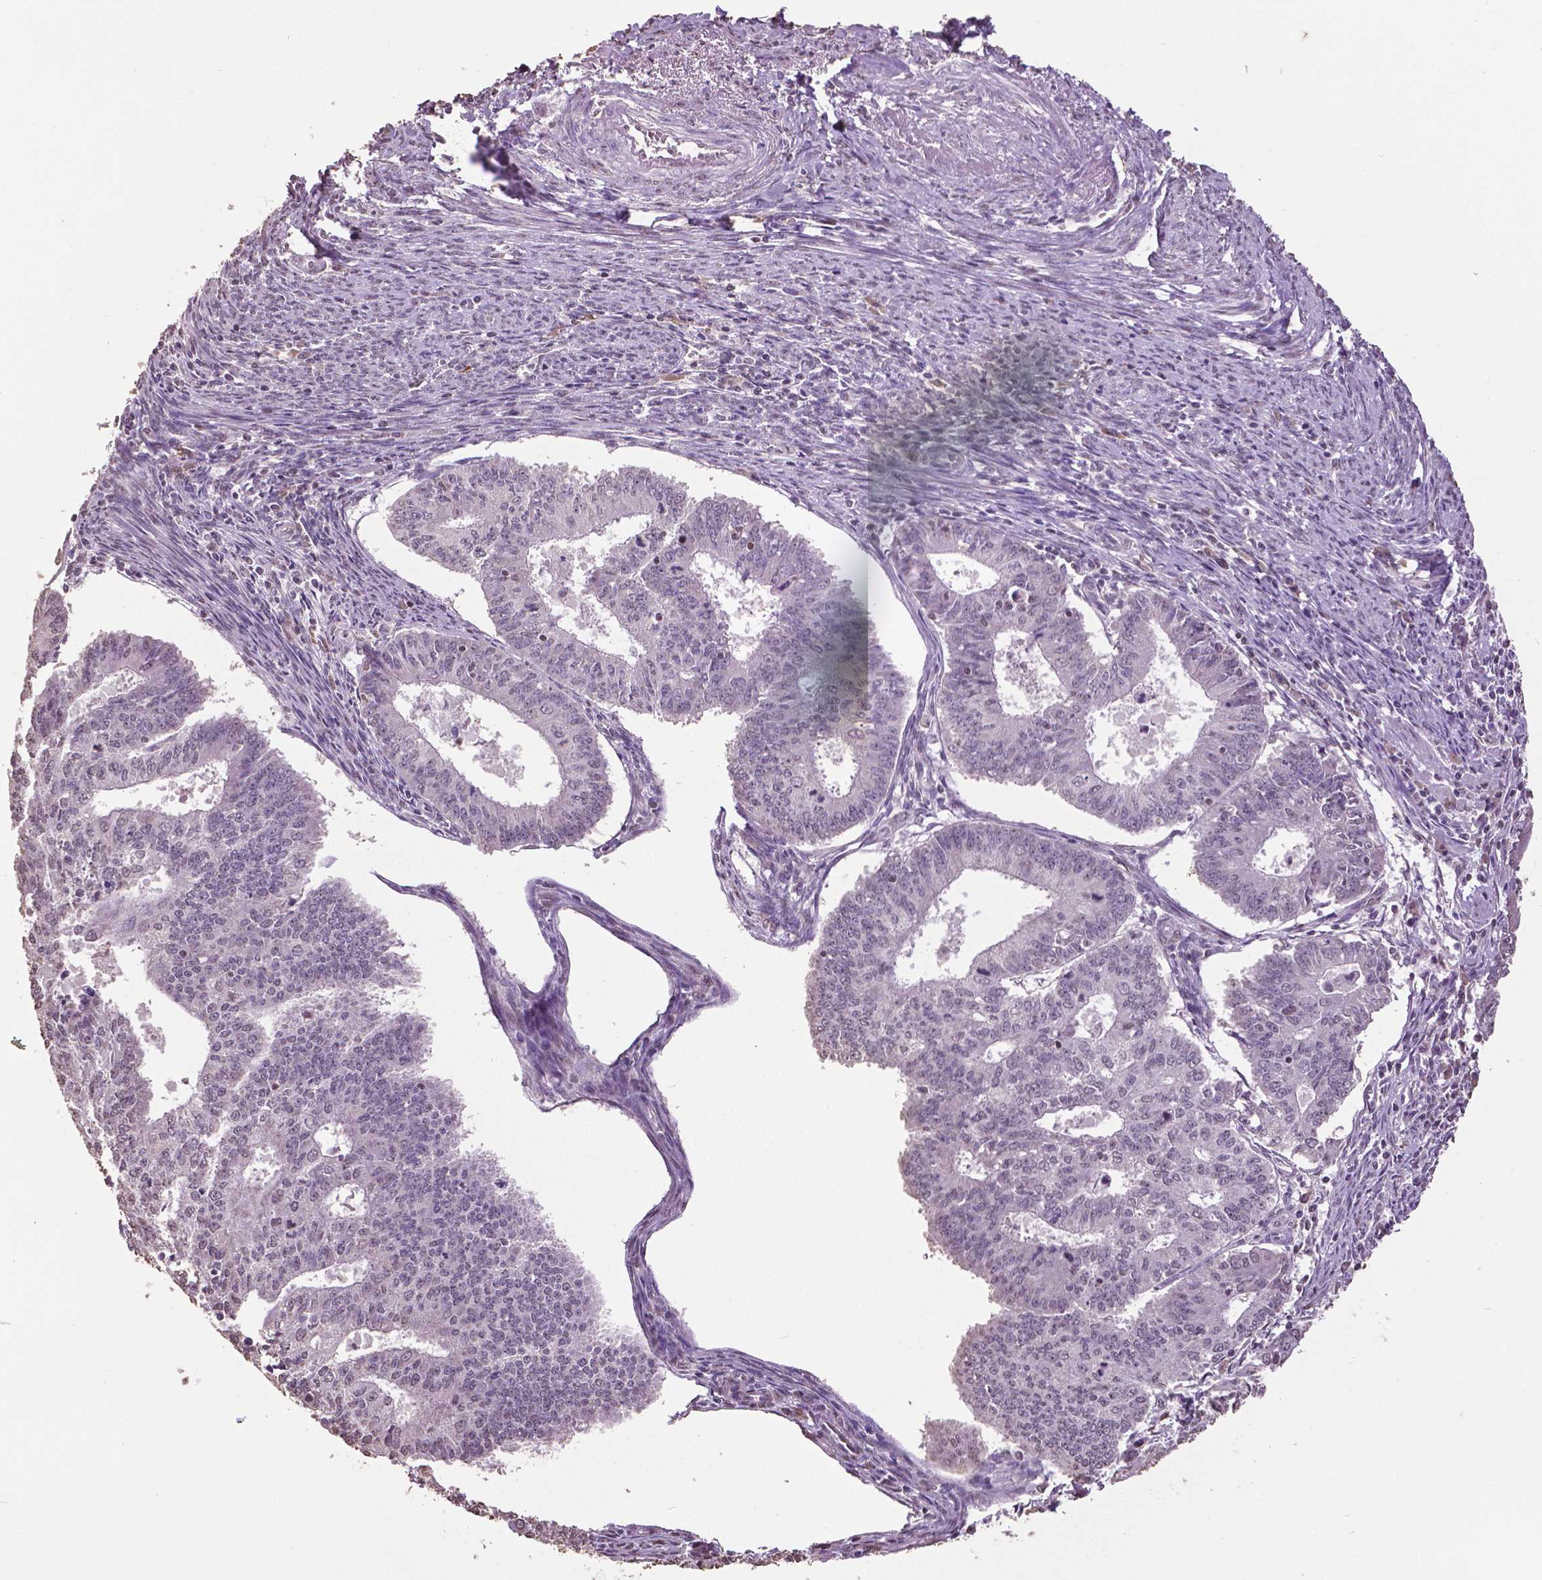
{"staining": {"intensity": "negative", "quantity": "none", "location": "none"}, "tissue": "endometrial cancer", "cell_type": "Tumor cells", "image_type": "cancer", "snomed": [{"axis": "morphology", "description": "Adenocarcinoma, NOS"}, {"axis": "topography", "description": "Endometrium"}], "caption": "Immunohistochemistry (IHC) of human endometrial cancer (adenocarcinoma) demonstrates no staining in tumor cells.", "gene": "RUNX3", "patient": {"sex": "female", "age": 61}}